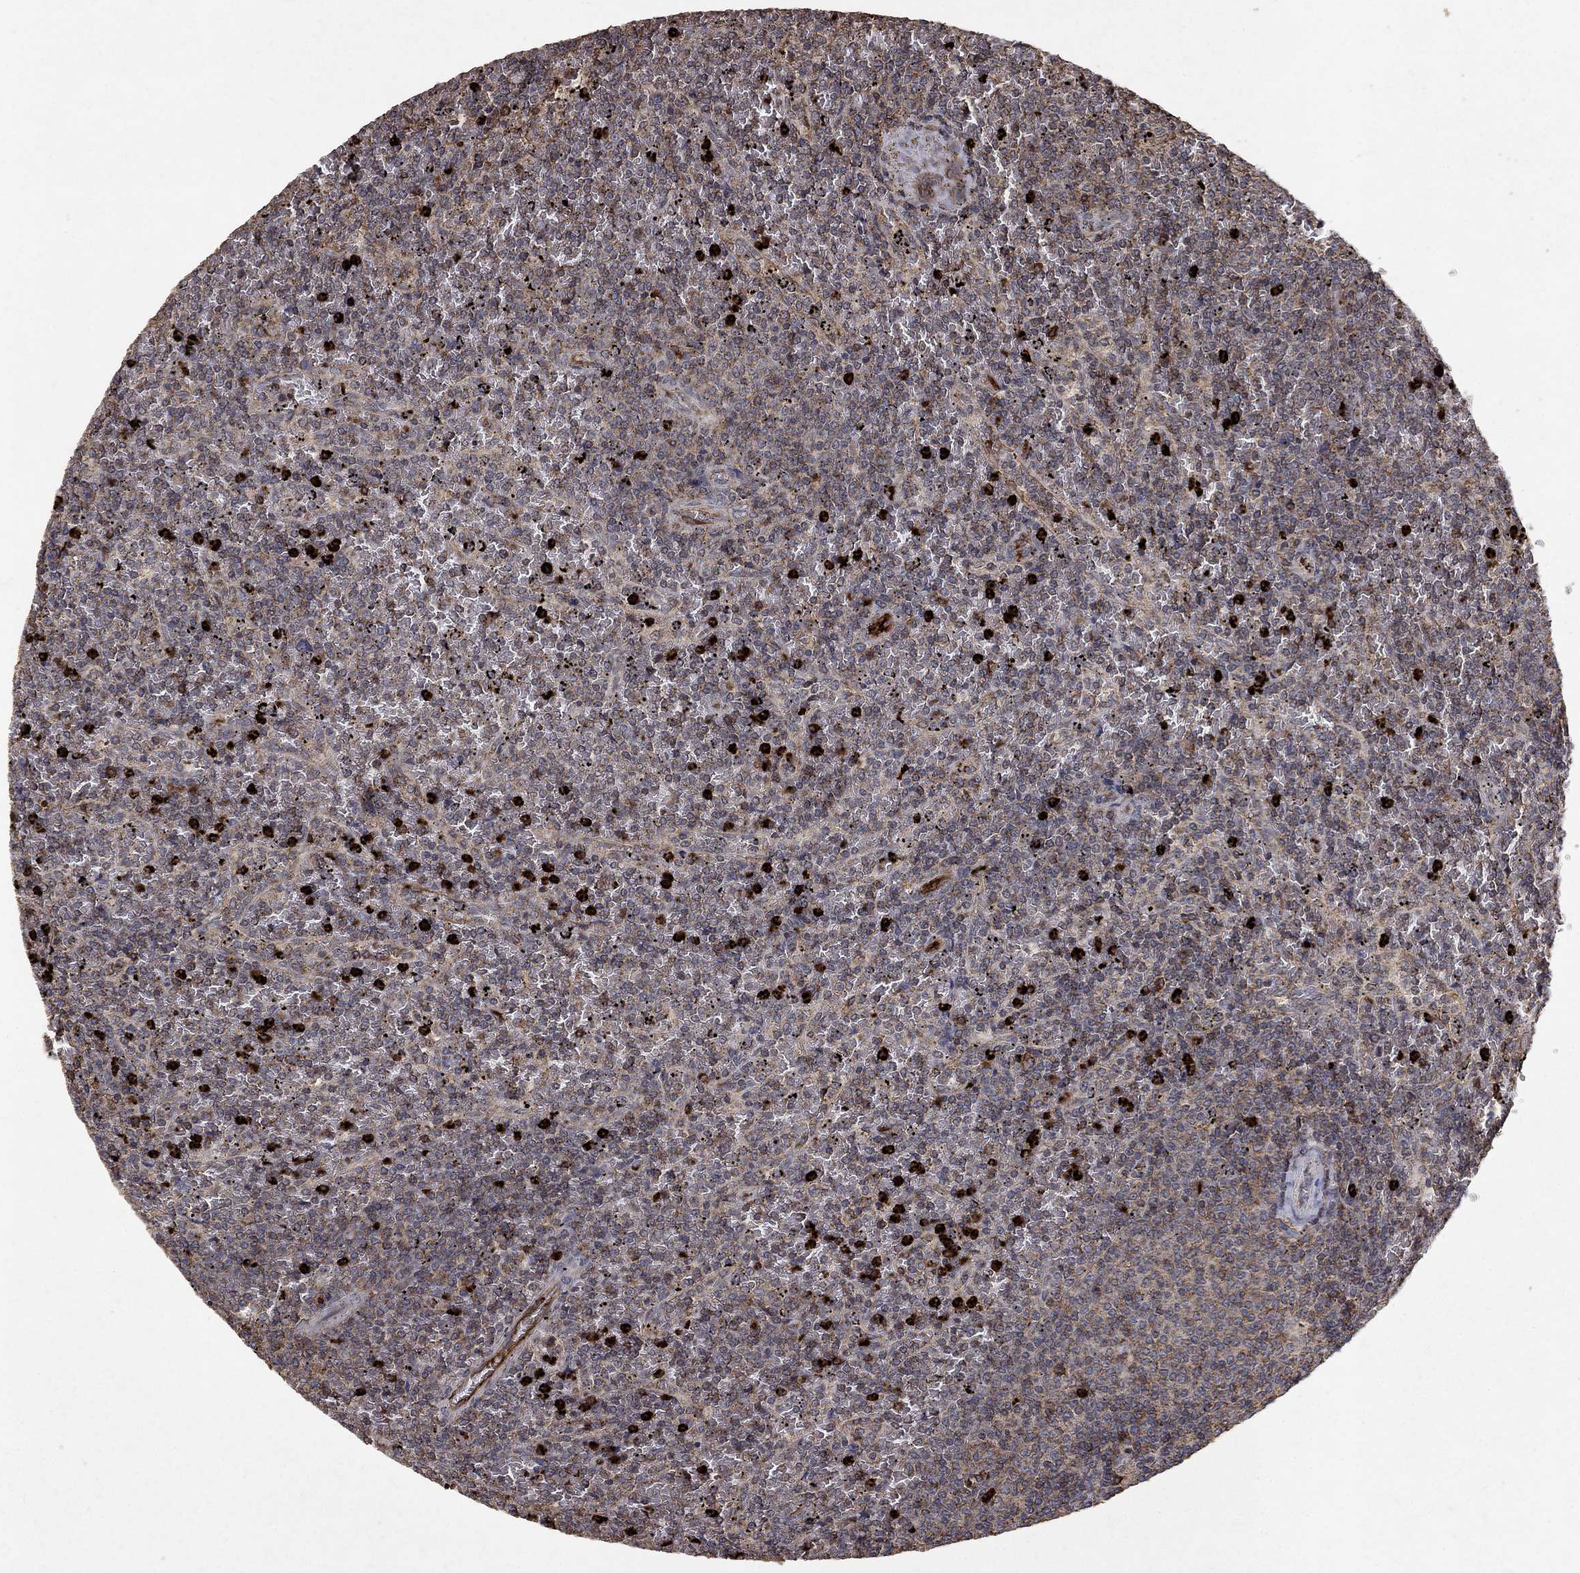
{"staining": {"intensity": "weak", "quantity": "25%-75%", "location": "cytoplasmic/membranous"}, "tissue": "lymphoma", "cell_type": "Tumor cells", "image_type": "cancer", "snomed": [{"axis": "morphology", "description": "Malignant lymphoma, non-Hodgkin's type, Low grade"}, {"axis": "topography", "description": "Spleen"}], "caption": "Malignant lymphoma, non-Hodgkin's type (low-grade) stained with DAB (3,3'-diaminobenzidine) immunohistochemistry (IHC) reveals low levels of weak cytoplasmic/membranous staining in approximately 25%-75% of tumor cells. The staining was performed using DAB (3,3'-diaminobenzidine), with brown indicating positive protein expression. Nuclei are stained blue with hematoxylin.", "gene": "CD24", "patient": {"sex": "female", "age": 77}}